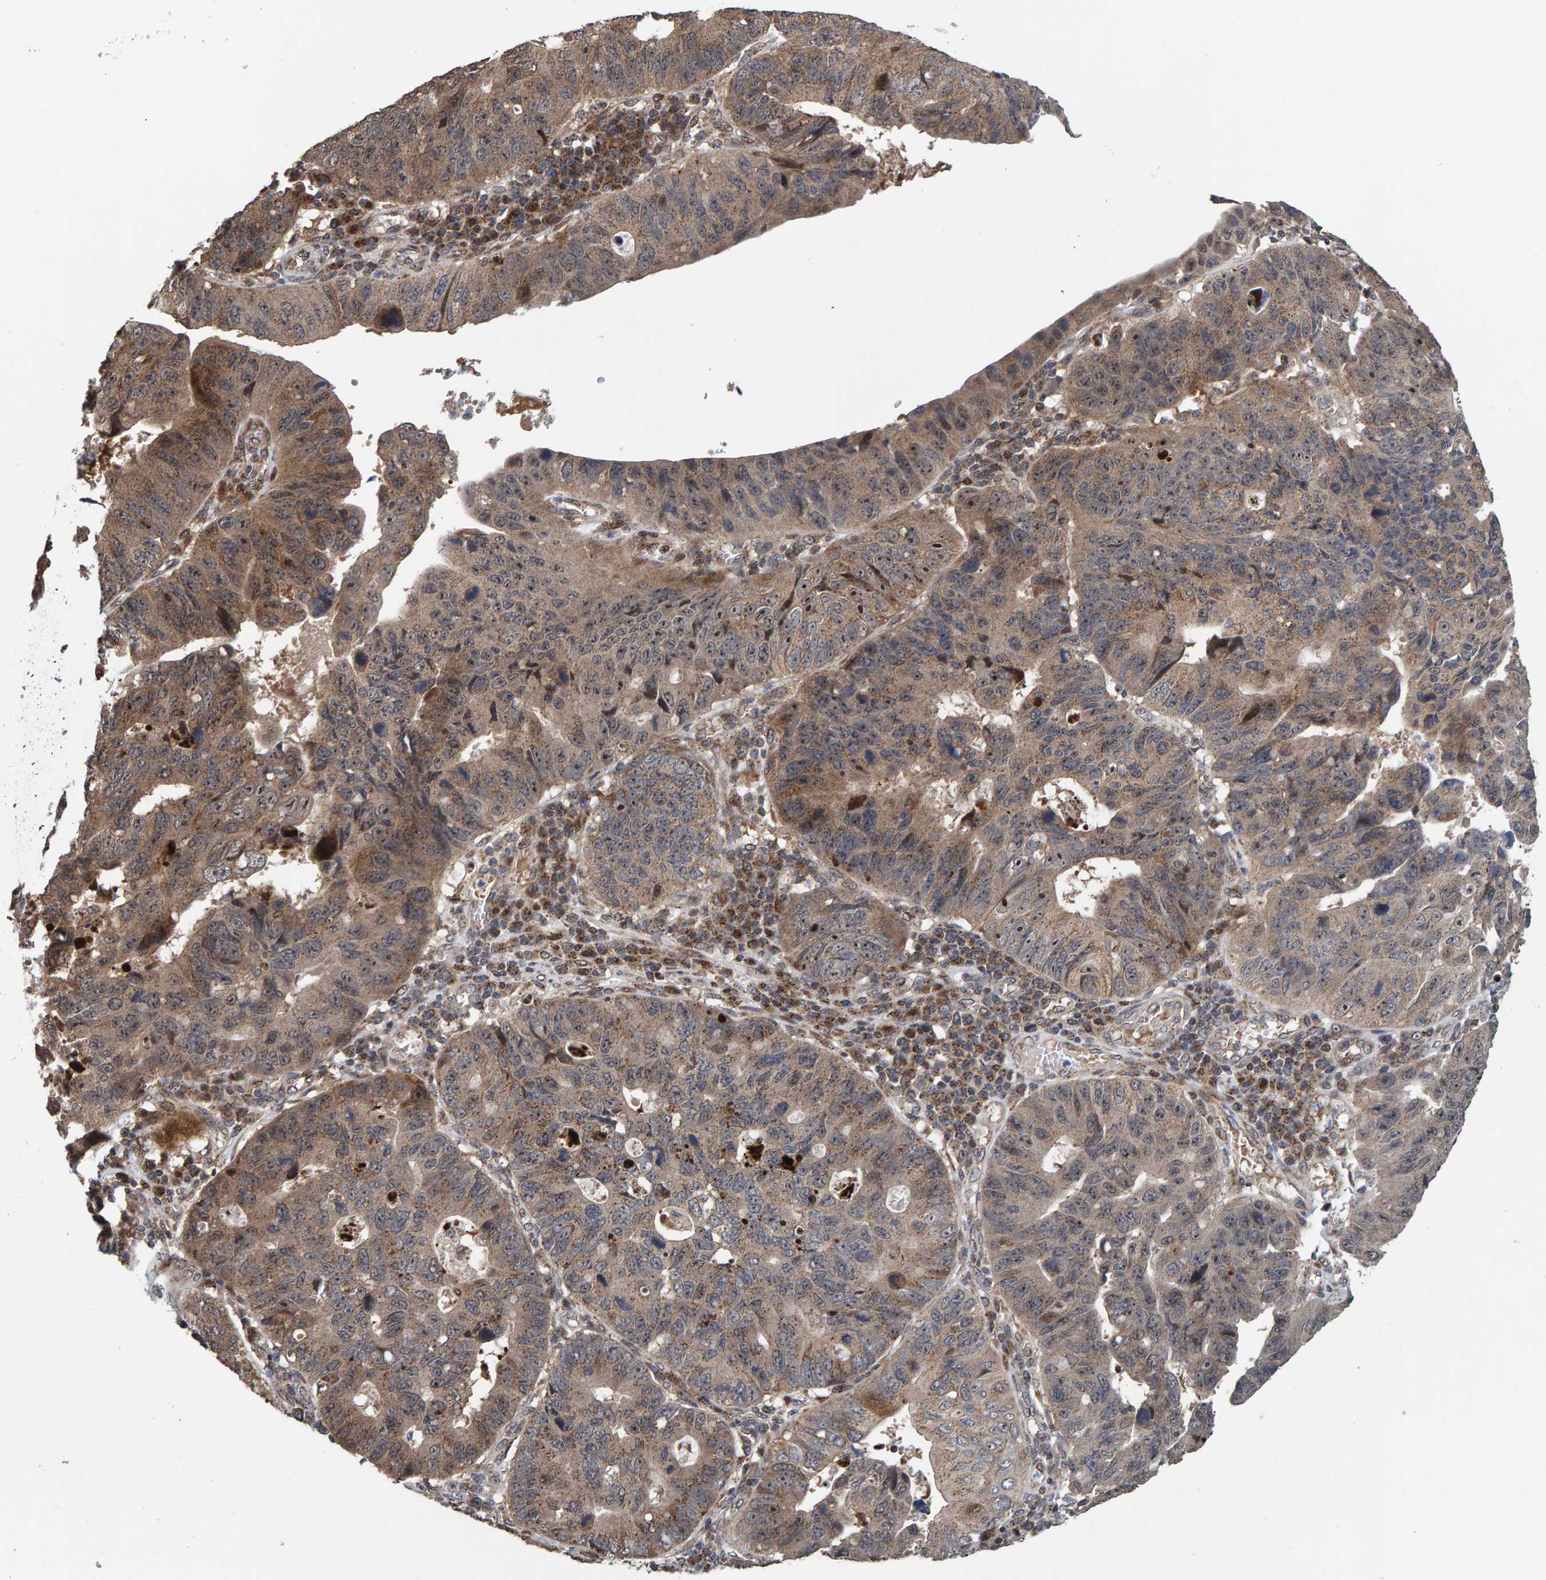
{"staining": {"intensity": "weak", "quantity": ">75%", "location": "cytoplasmic/membranous,nuclear"}, "tissue": "stomach cancer", "cell_type": "Tumor cells", "image_type": "cancer", "snomed": [{"axis": "morphology", "description": "Adenocarcinoma, NOS"}, {"axis": "topography", "description": "Stomach"}], "caption": "Adenocarcinoma (stomach) stained for a protein (brown) exhibits weak cytoplasmic/membranous and nuclear positive staining in about >75% of tumor cells.", "gene": "CCDC25", "patient": {"sex": "male", "age": 59}}